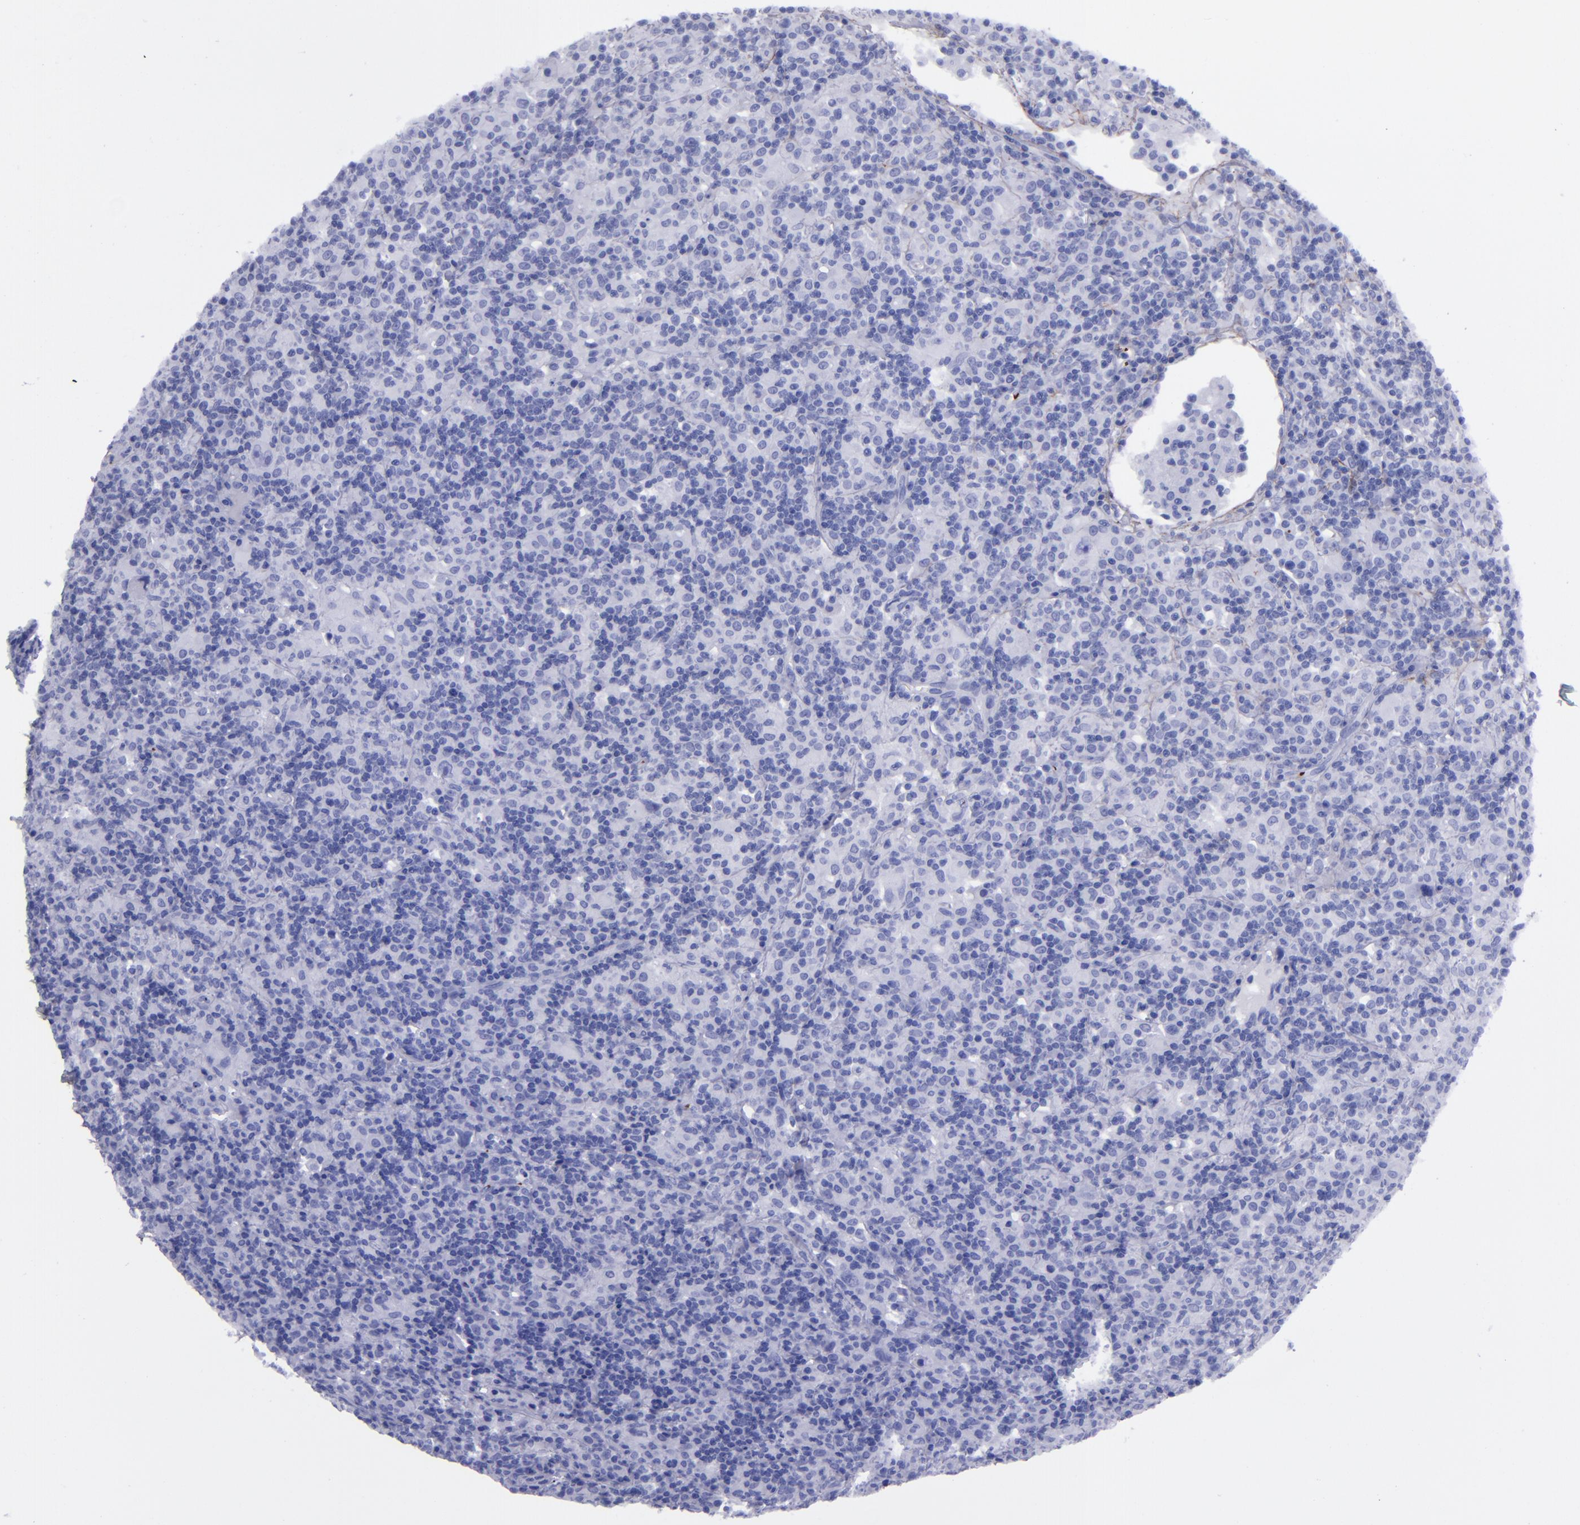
{"staining": {"intensity": "negative", "quantity": "none", "location": "none"}, "tissue": "lymphoma", "cell_type": "Tumor cells", "image_type": "cancer", "snomed": [{"axis": "morphology", "description": "Hodgkin's disease, NOS"}, {"axis": "topography", "description": "Lymph node"}], "caption": "Photomicrograph shows no significant protein positivity in tumor cells of lymphoma.", "gene": "EFCAB13", "patient": {"sex": "male", "age": 46}}